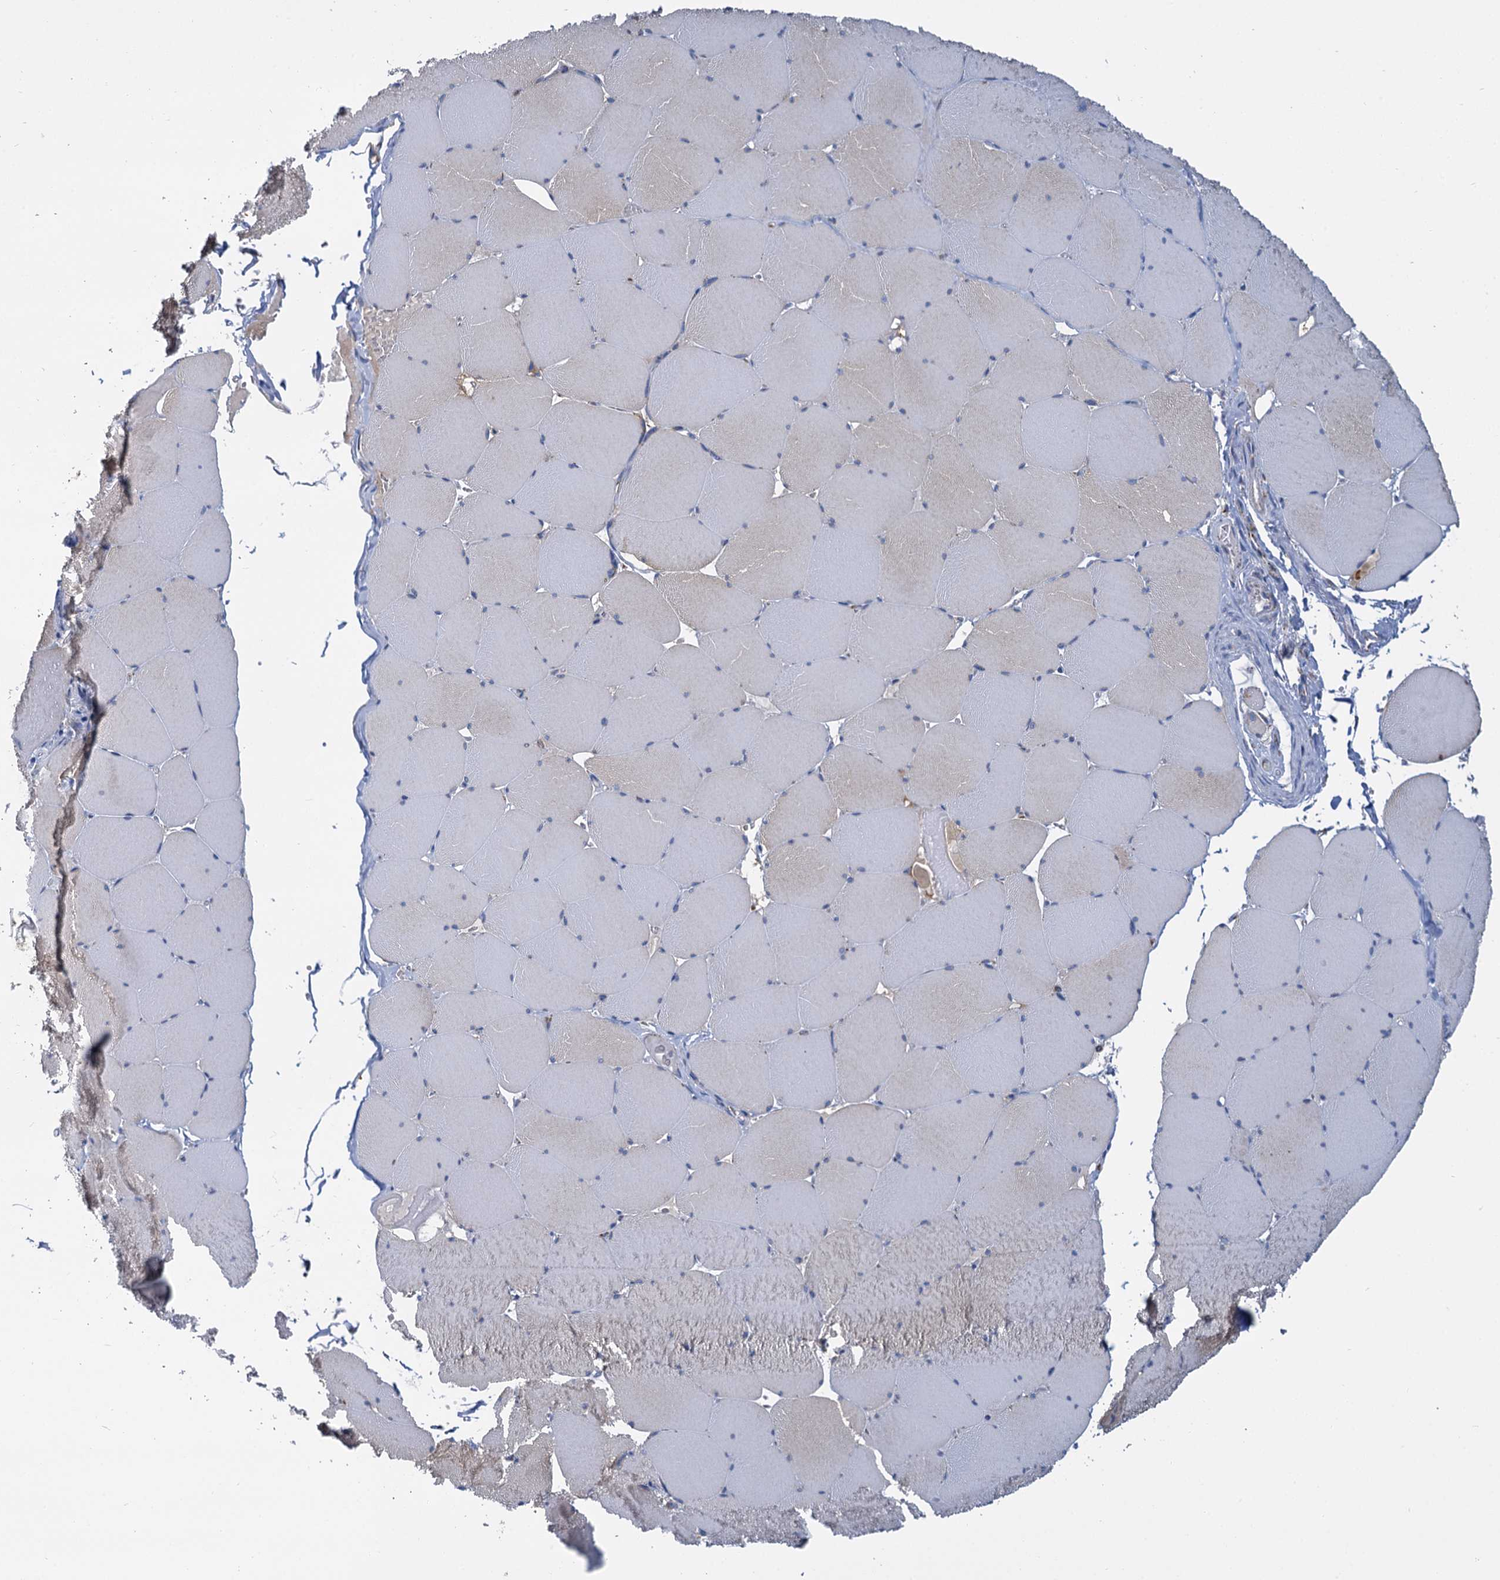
{"staining": {"intensity": "moderate", "quantity": "25%-75%", "location": "cytoplasmic/membranous"}, "tissue": "skeletal muscle", "cell_type": "Myocytes", "image_type": "normal", "snomed": [{"axis": "morphology", "description": "Normal tissue, NOS"}, {"axis": "topography", "description": "Skeletal muscle"}, {"axis": "topography", "description": "Head-Neck"}], "caption": "Myocytes show moderate cytoplasmic/membranous expression in approximately 25%-75% of cells in normal skeletal muscle.", "gene": "CCP110", "patient": {"sex": "male", "age": 66}}